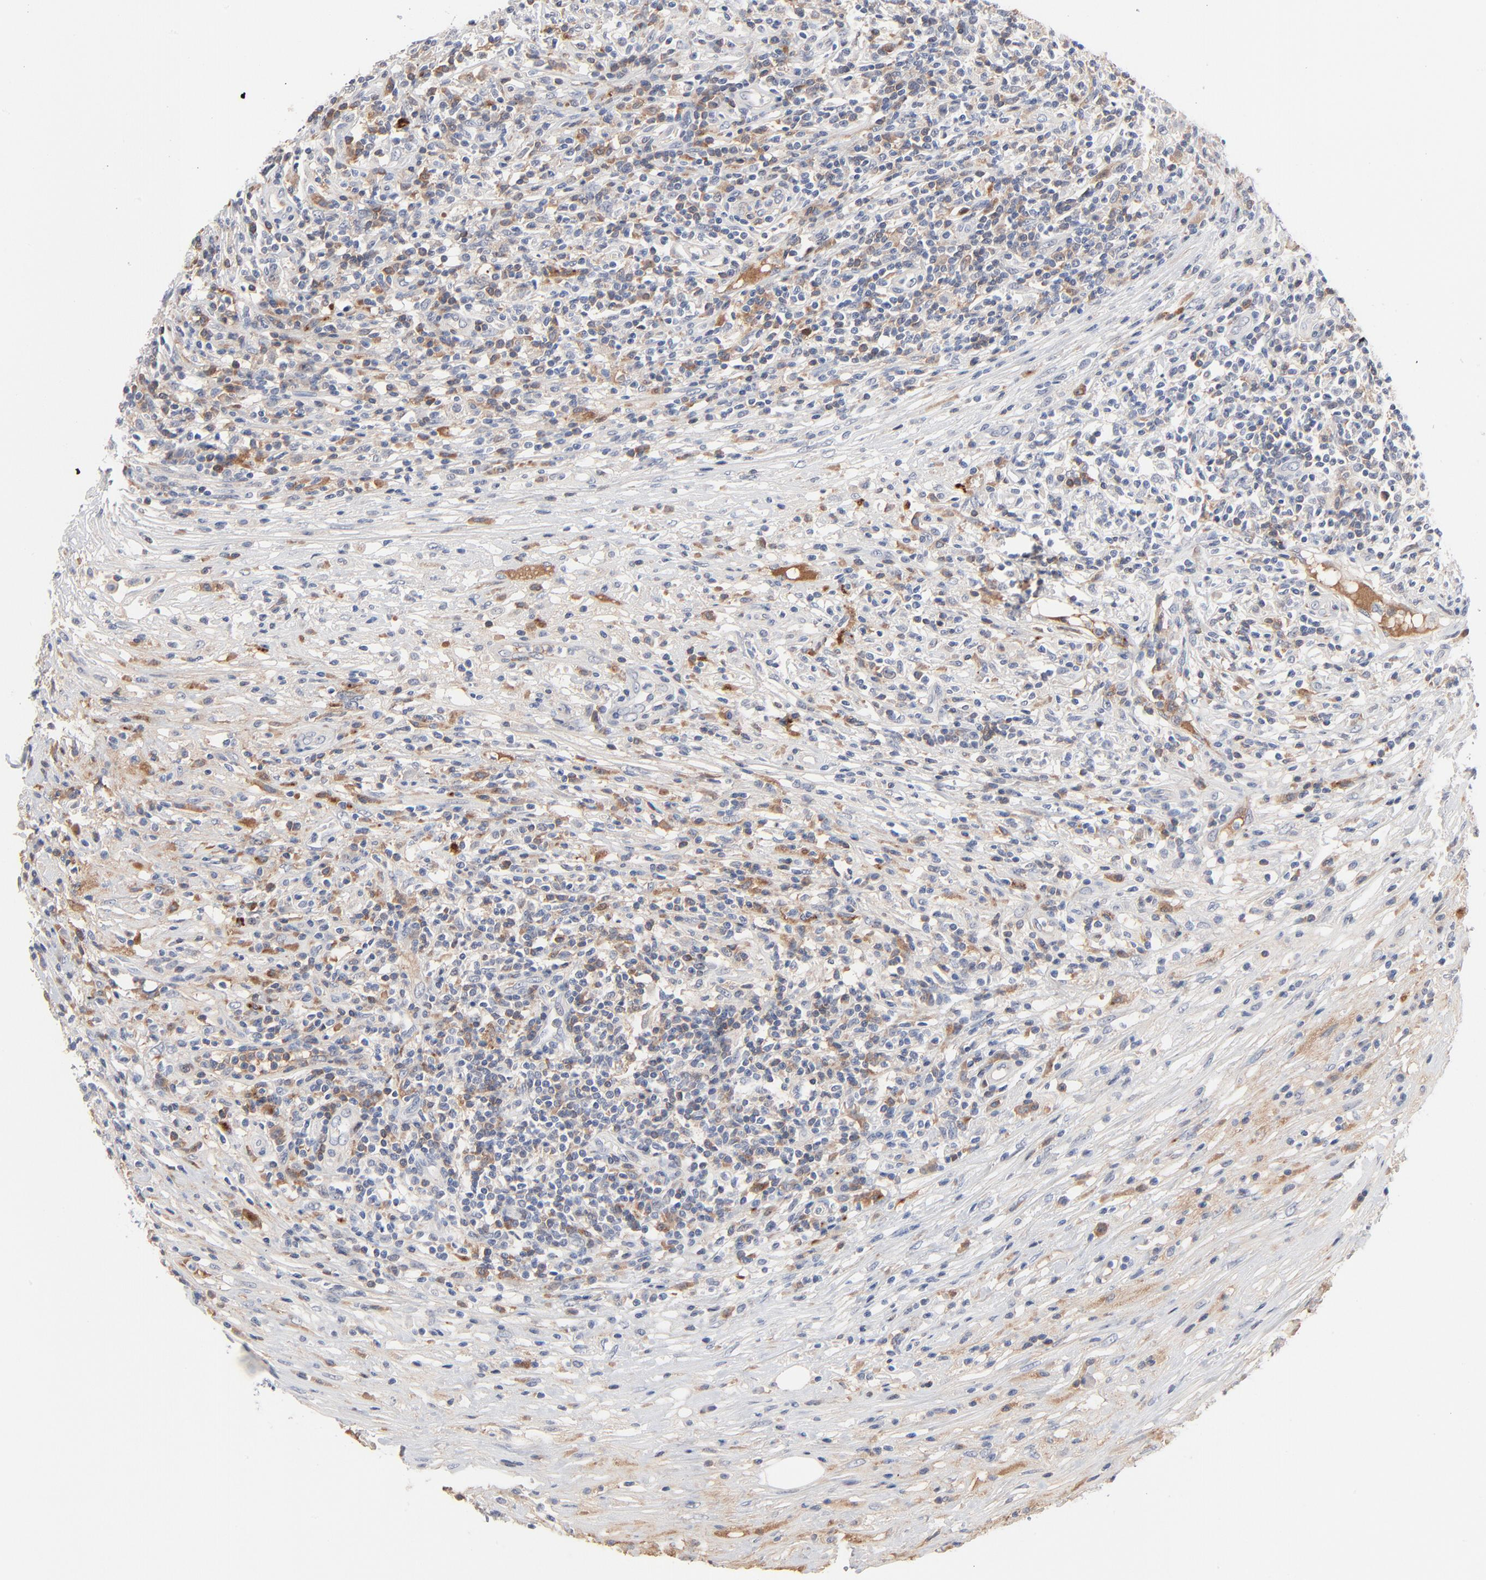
{"staining": {"intensity": "negative", "quantity": "none", "location": "none"}, "tissue": "lymphoma", "cell_type": "Tumor cells", "image_type": "cancer", "snomed": [{"axis": "morphology", "description": "Malignant lymphoma, non-Hodgkin's type, High grade"}, {"axis": "topography", "description": "Lymph node"}], "caption": "High magnification brightfield microscopy of lymphoma stained with DAB (3,3'-diaminobenzidine) (brown) and counterstained with hematoxylin (blue): tumor cells show no significant staining.", "gene": "SERPINA4", "patient": {"sex": "female", "age": 84}}